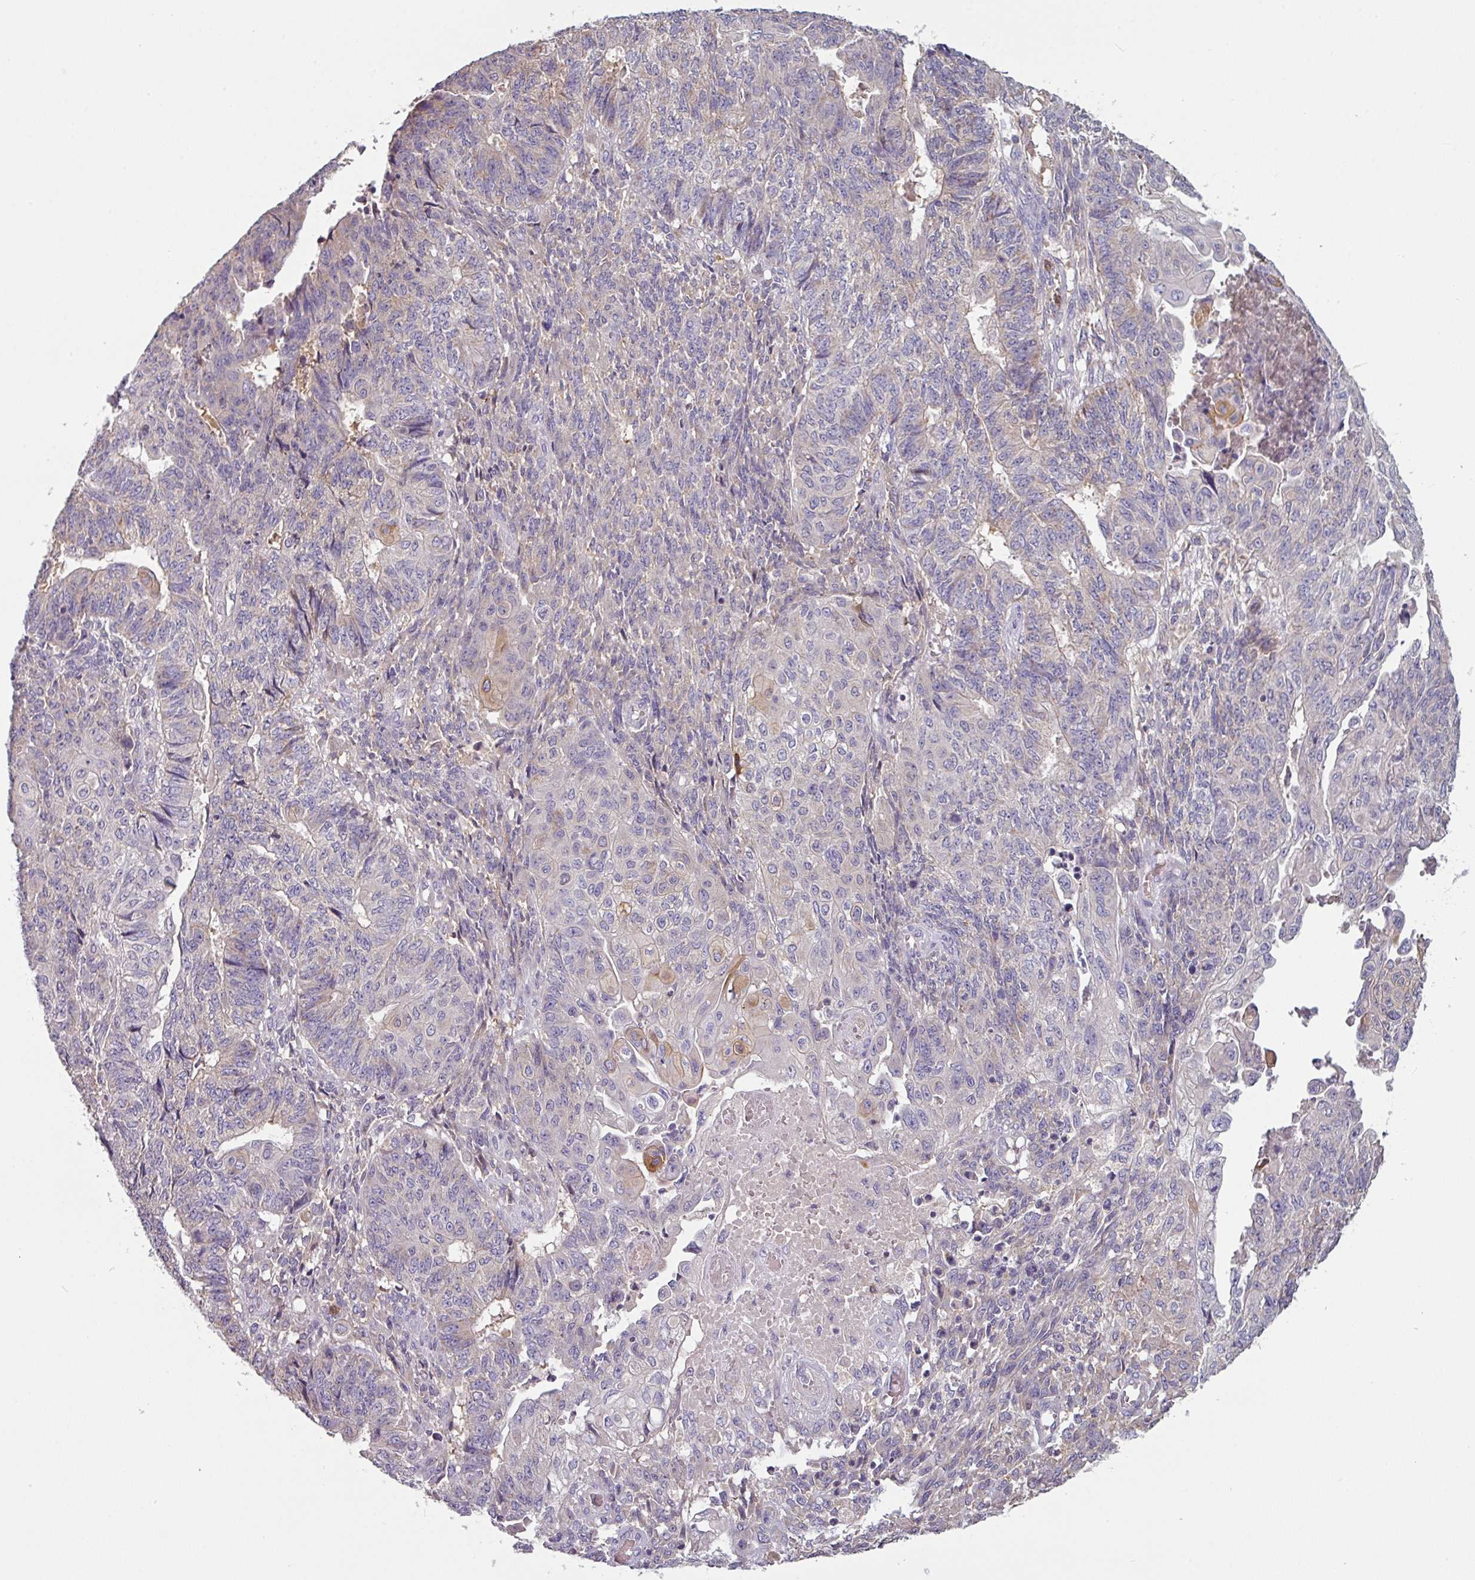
{"staining": {"intensity": "moderate", "quantity": "<25%", "location": "cytoplasmic/membranous"}, "tissue": "endometrial cancer", "cell_type": "Tumor cells", "image_type": "cancer", "snomed": [{"axis": "morphology", "description": "Adenocarcinoma, NOS"}, {"axis": "topography", "description": "Endometrium"}], "caption": "Immunohistochemistry (DAB (3,3'-diaminobenzidine)) staining of endometrial cancer (adenocarcinoma) reveals moderate cytoplasmic/membranous protein positivity in about <25% of tumor cells.", "gene": "CD3G", "patient": {"sex": "female", "age": 32}}